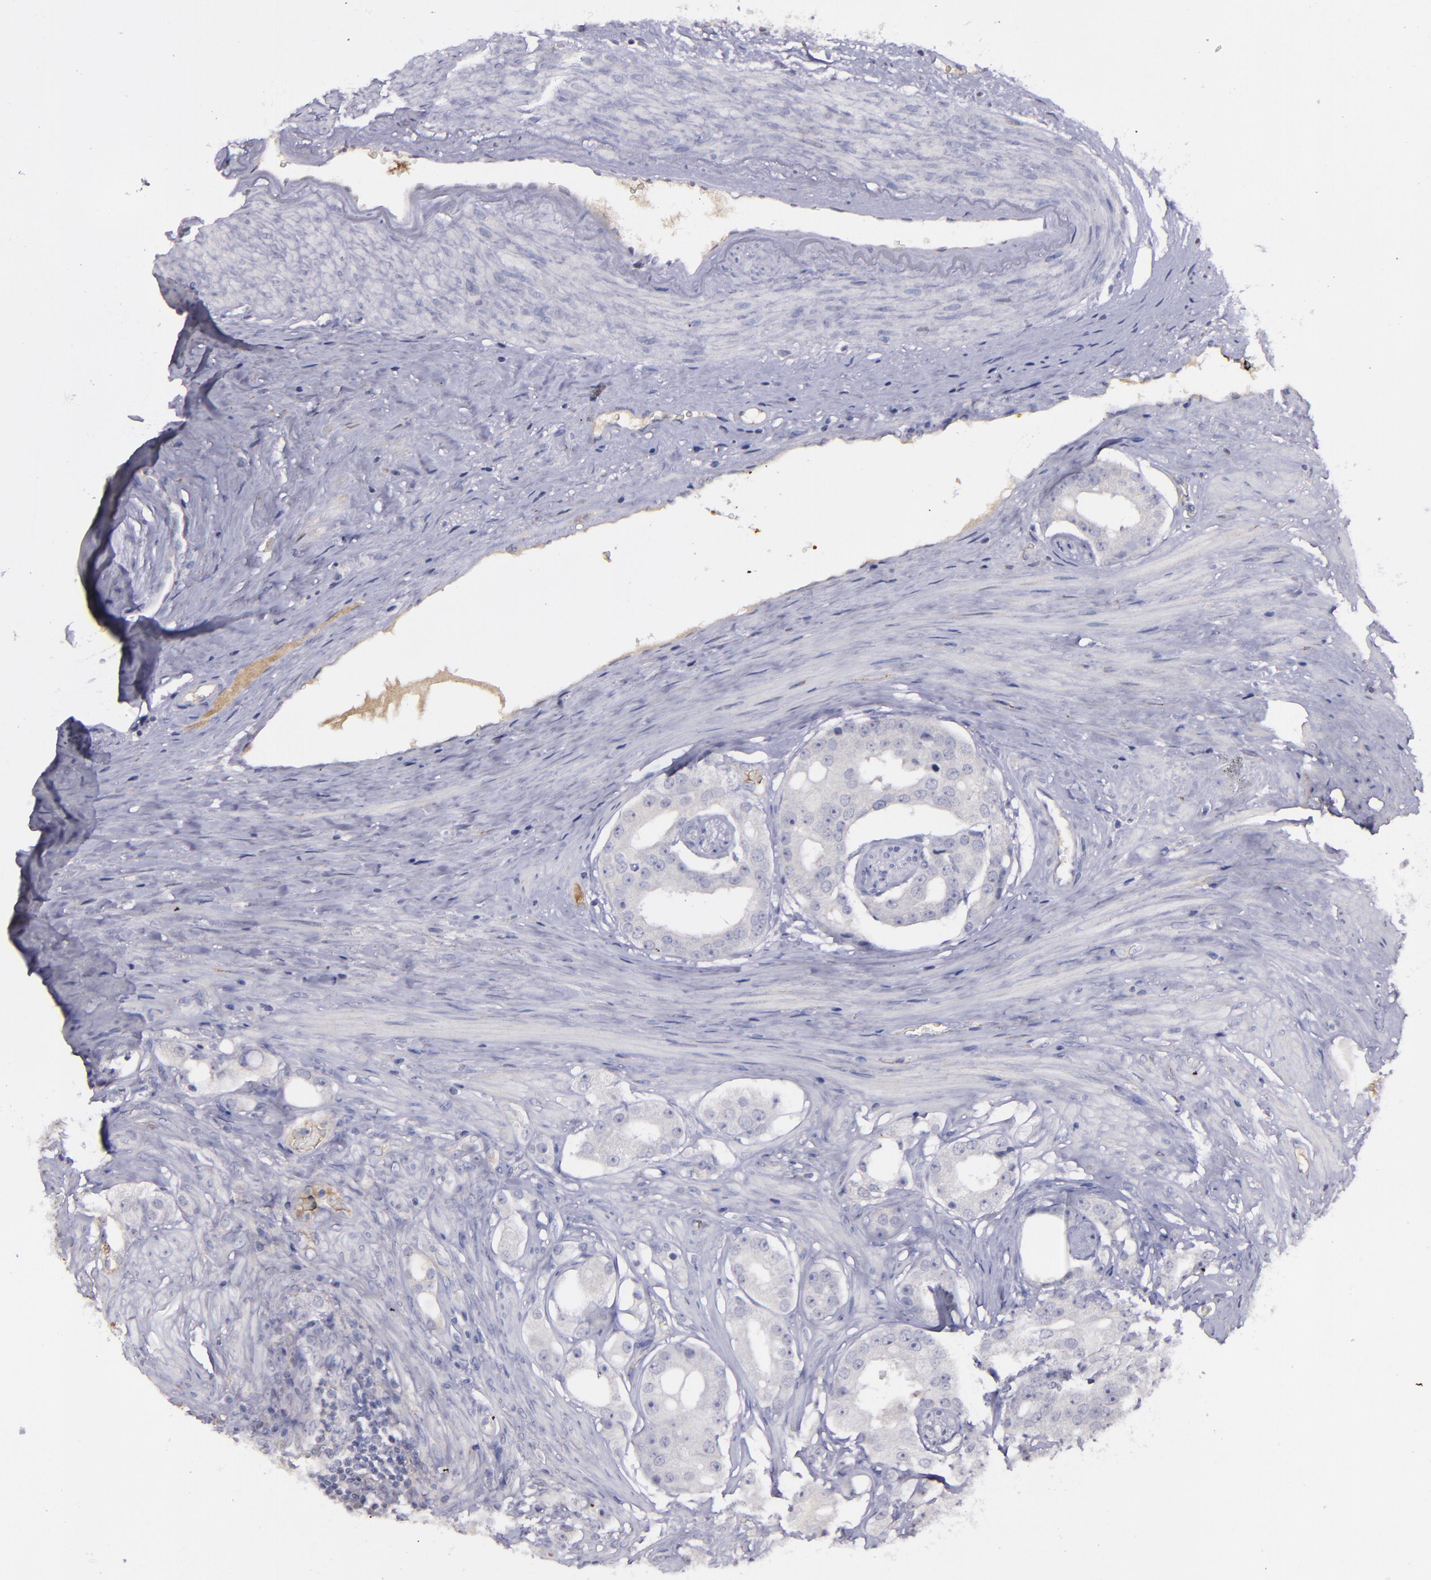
{"staining": {"intensity": "negative", "quantity": "none", "location": "none"}, "tissue": "prostate cancer", "cell_type": "Tumor cells", "image_type": "cancer", "snomed": [{"axis": "morphology", "description": "Adenocarcinoma, High grade"}, {"axis": "topography", "description": "Prostate"}], "caption": "IHC image of high-grade adenocarcinoma (prostate) stained for a protein (brown), which exhibits no expression in tumor cells.", "gene": "MASP1", "patient": {"sex": "male", "age": 68}}